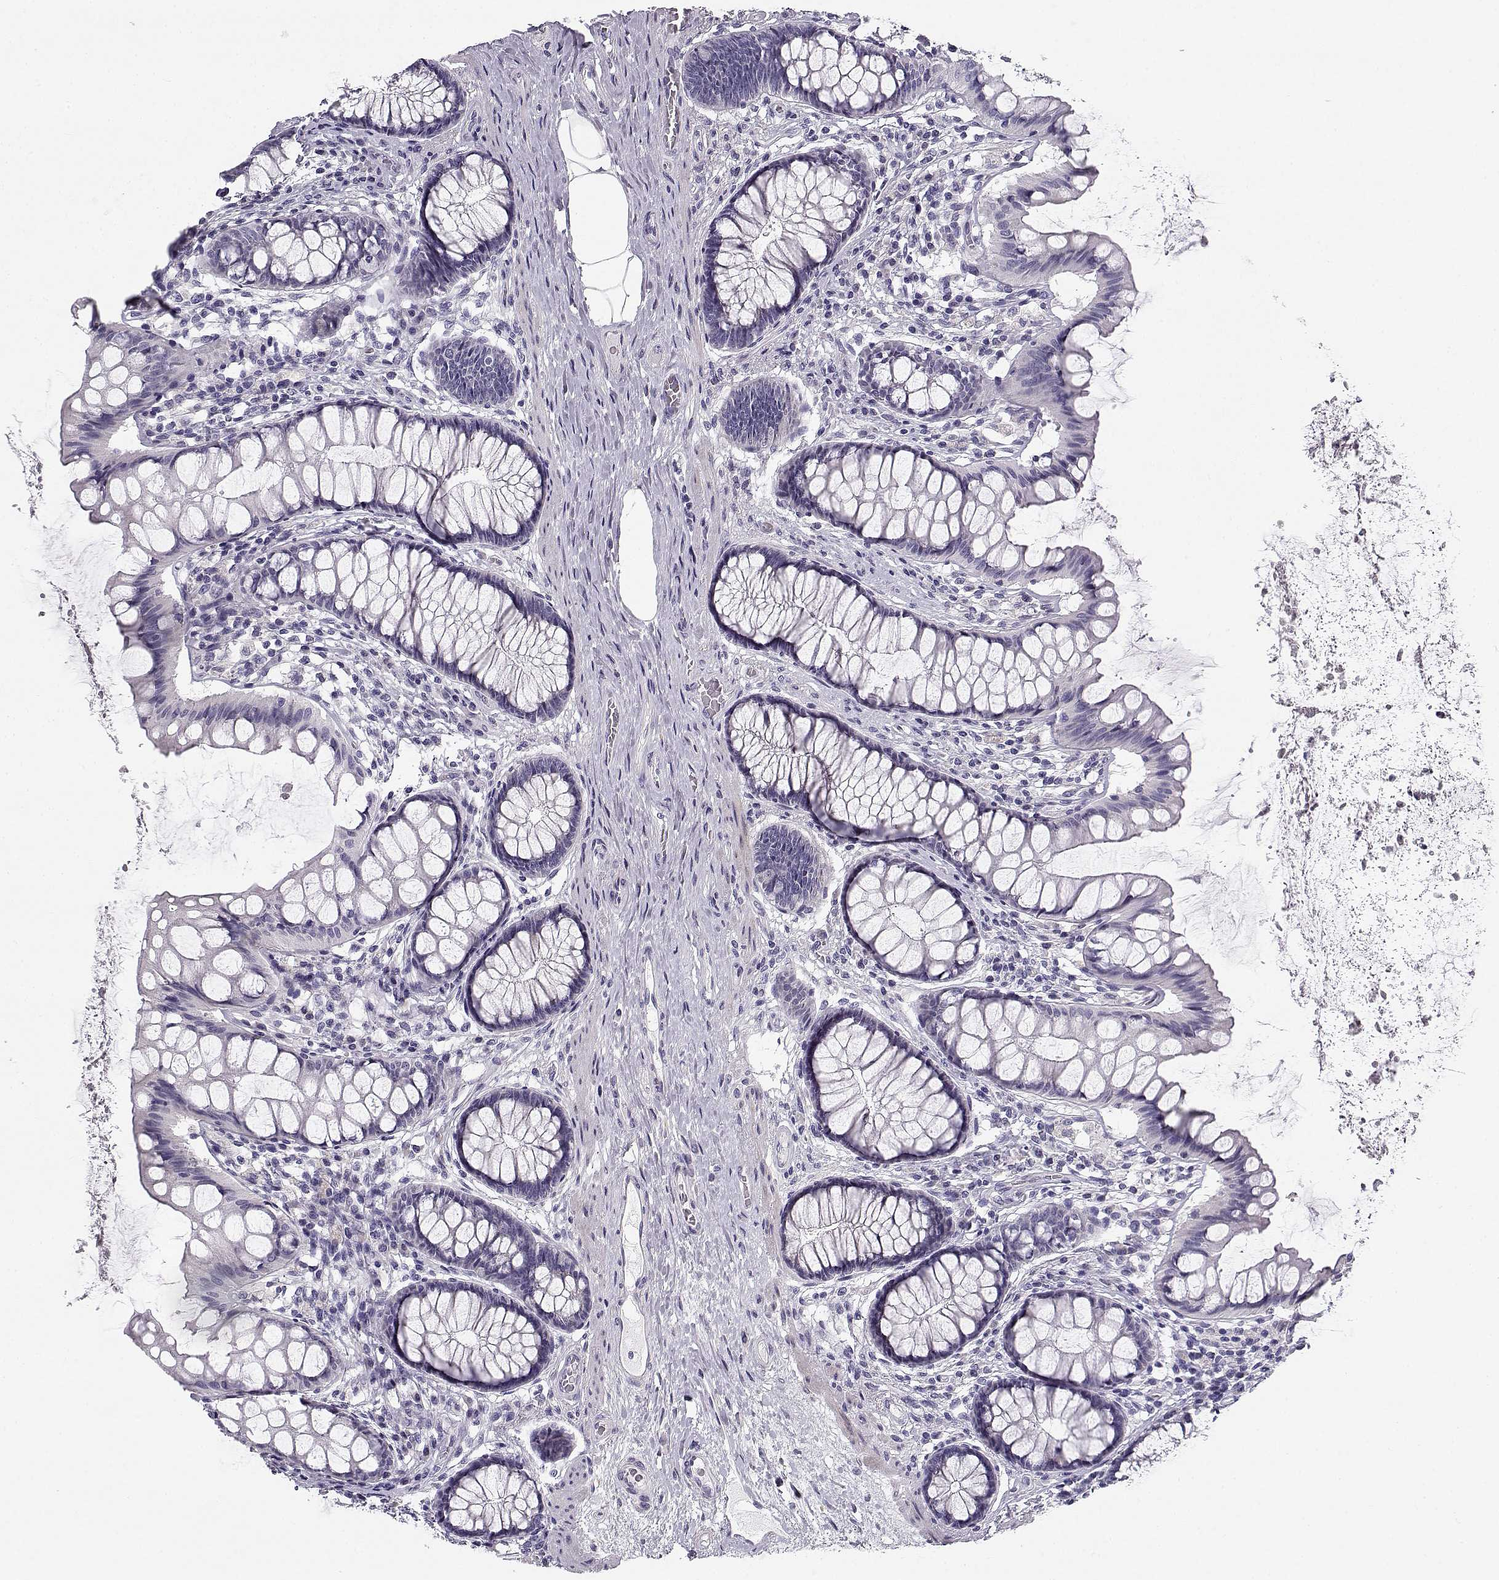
{"staining": {"intensity": "negative", "quantity": "none", "location": "none"}, "tissue": "colon", "cell_type": "Endothelial cells", "image_type": "normal", "snomed": [{"axis": "morphology", "description": "Normal tissue, NOS"}, {"axis": "topography", "description": "Colon"}], "caption": "DAB (3,3'-diaminobenzidine) immunohistochemical staining of normal colon reveals no significant expression in endothelial cells.", "gene": "CREB3L3", "patient": {"sex": "female", "age": 65}}